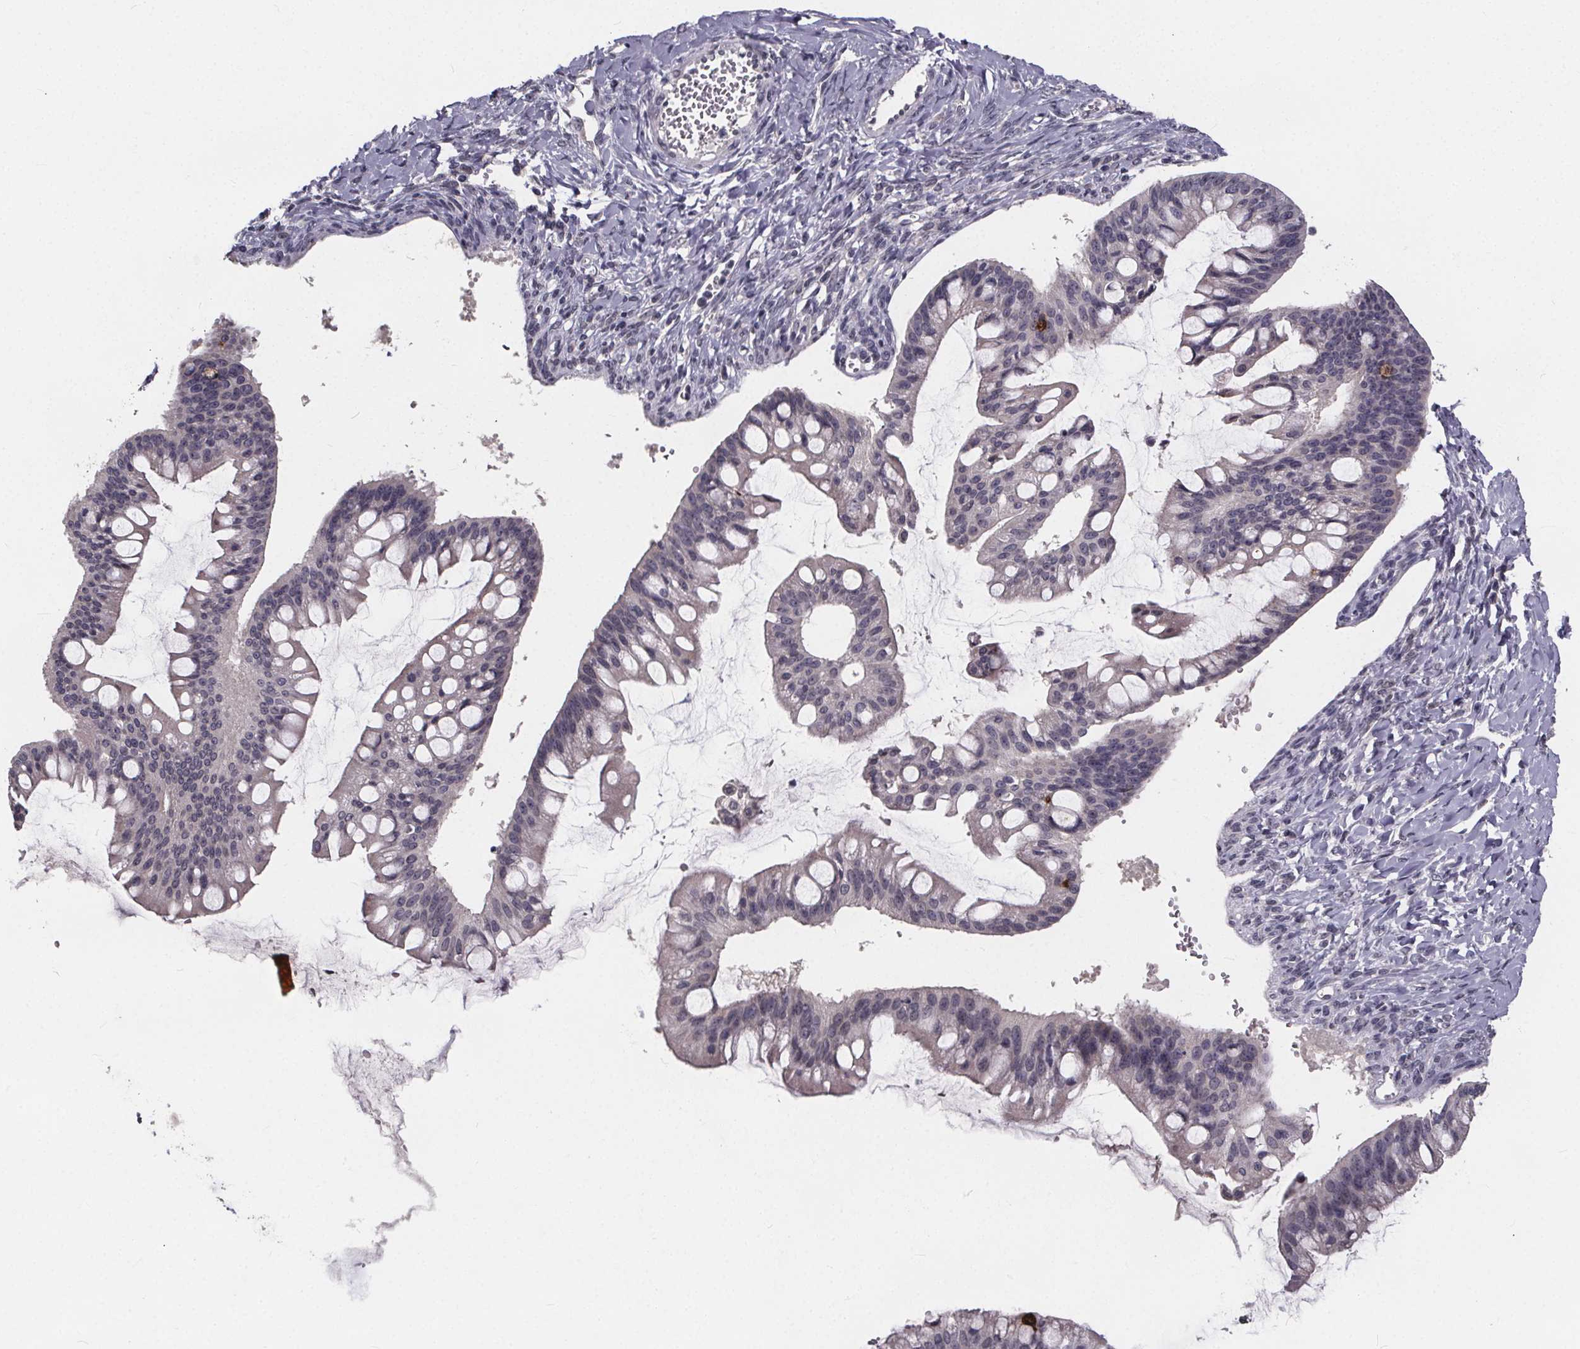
{"staining": {"intensity": "negative", "quantity": "none", "location": "none"}, "tissue": "ovarian cancer", "cell_type": "Tumor cells", "image_type": "cancer", "snomed": [{"axis": "morphology", "description": "Cystadenocarcinoma, mucinous, NOS"}, {"axis": "topography", "description": "Ovary"}], "caption": "Photomicrograph shows no protein expression in tumor cells of ovarian cancer (mucinous cystadenocarcinoma) tissue. (DAB (3,3'-diaminobenzidine) IHC visualized using brightfield microscopy, high magnification).", "gene": "FAM181B", "patient": {"sex": "female", "age": 73}}